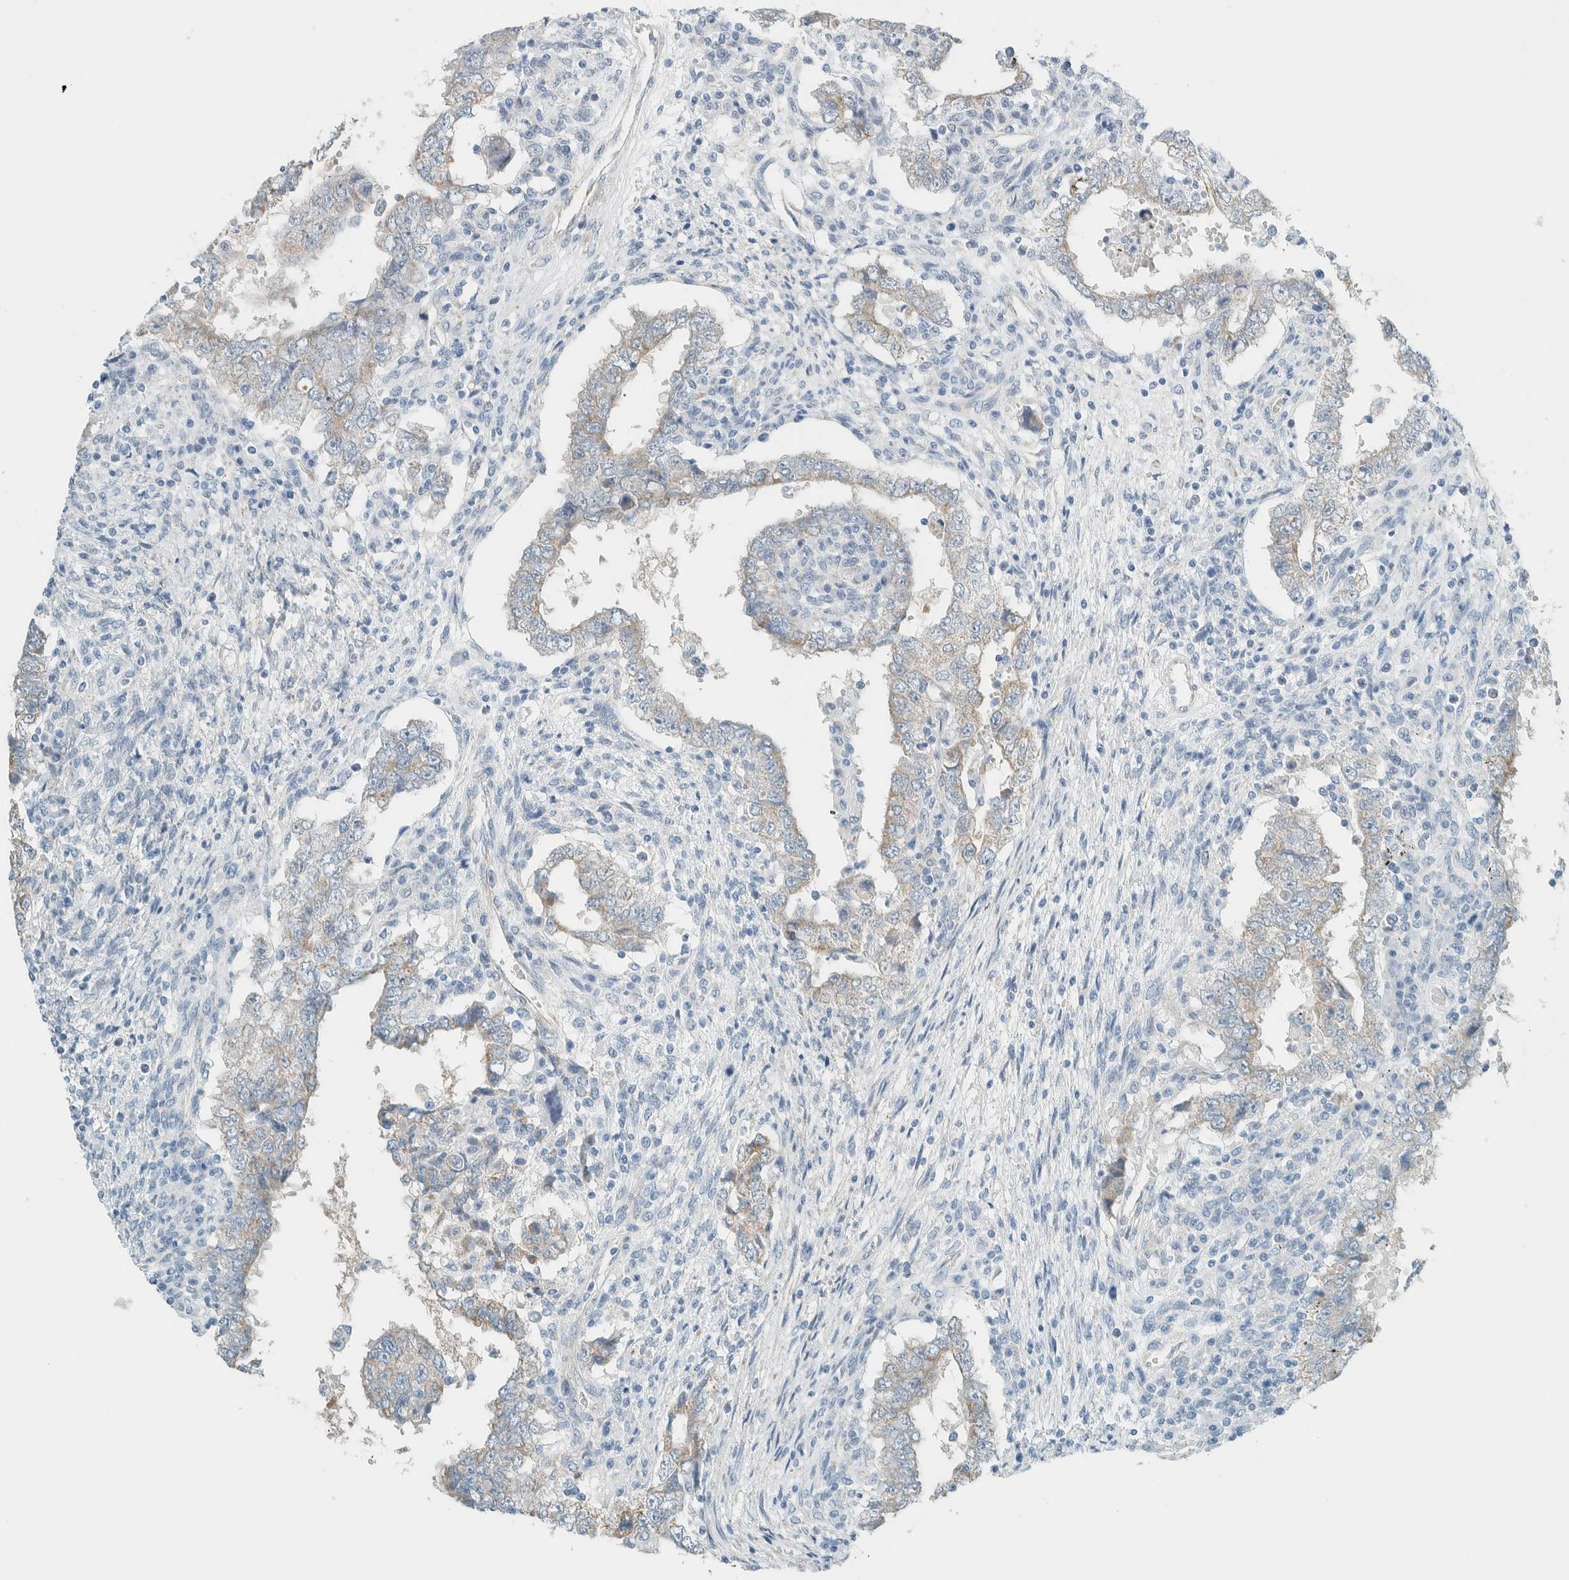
{"staining": {"intensity": "weak", "quantity": "25%-75%", "location": "cytoplasmic/membranous"}, "tissue": "testis cancer", "cell_type": "Tumor cells", "image_type": "cancer", "snomed": [{"axis": "morphology", "description": "Carcinoma, Embryonal, NOS"}, {"axis": "topography", "description": "Testis"}], "caption": "Weak cytoplasmic/membranous protein expression is seen in about 25%-75% of tumor cells in testis cancer.", "gene": "ALDH7A1", "patient": {"sex": "male", "age": 26}}